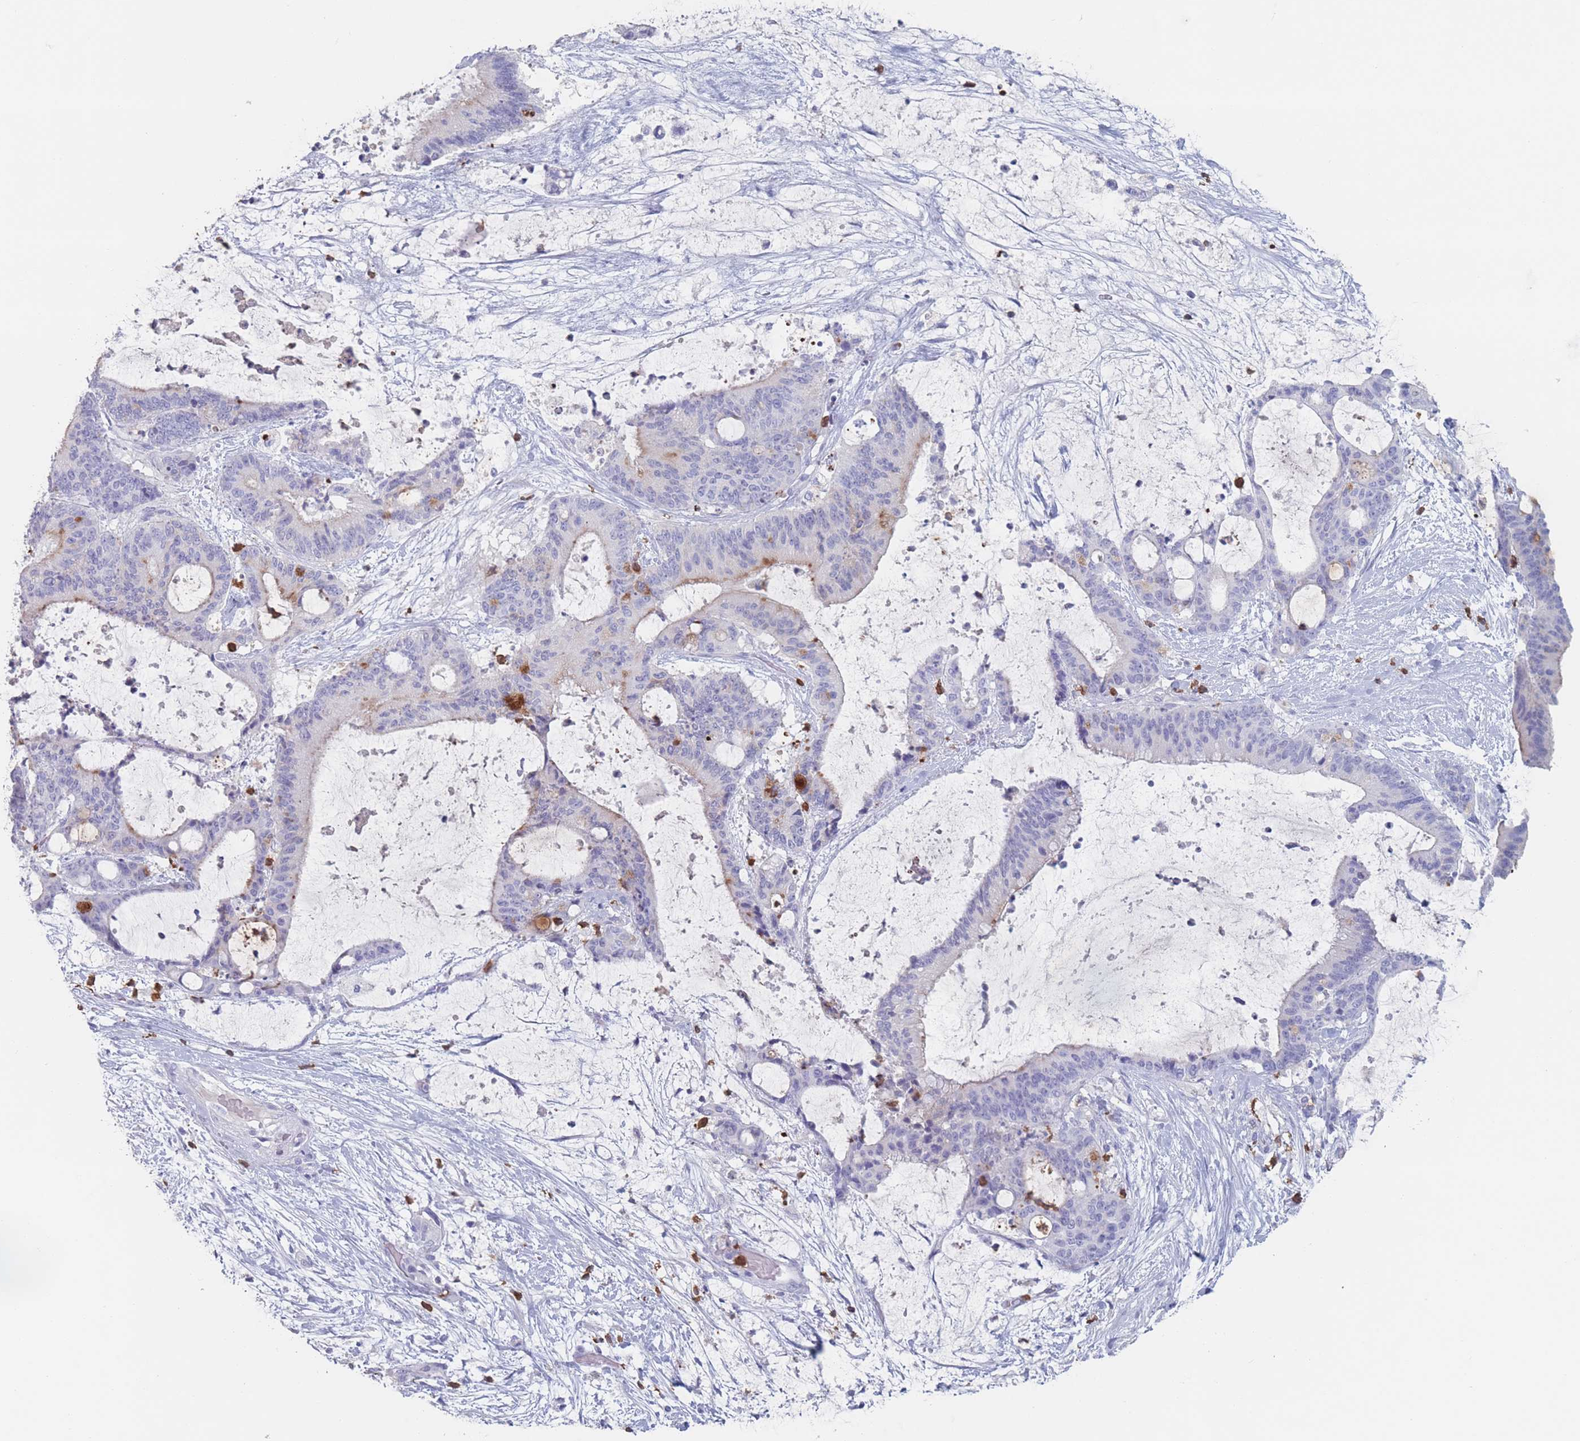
{"staining": {"intensity": "negative", "quantity": "none", "location": "none"}, "tissue": "liver cancer", "cell_type": "Tumor cells", "image_type": "cancer", "snomed": [{"axis": "morphology", "description": "Normal tissue, NOS"}, {"axis": "morphology", "description": "Cholangiocarcinoma"}, {"axis": "topography", "description": "Liver"}, {"axis": "topography", "description": "Peripheral nerve tissue"}], "caption": "IHC micrograph of human liver cancer (cholangiocarcinoma) stained for a protein (brown), which reveals no staining in tumor cells.", "gene": "ATP1A3", "patient": {"sex": "female", "age": 73}}